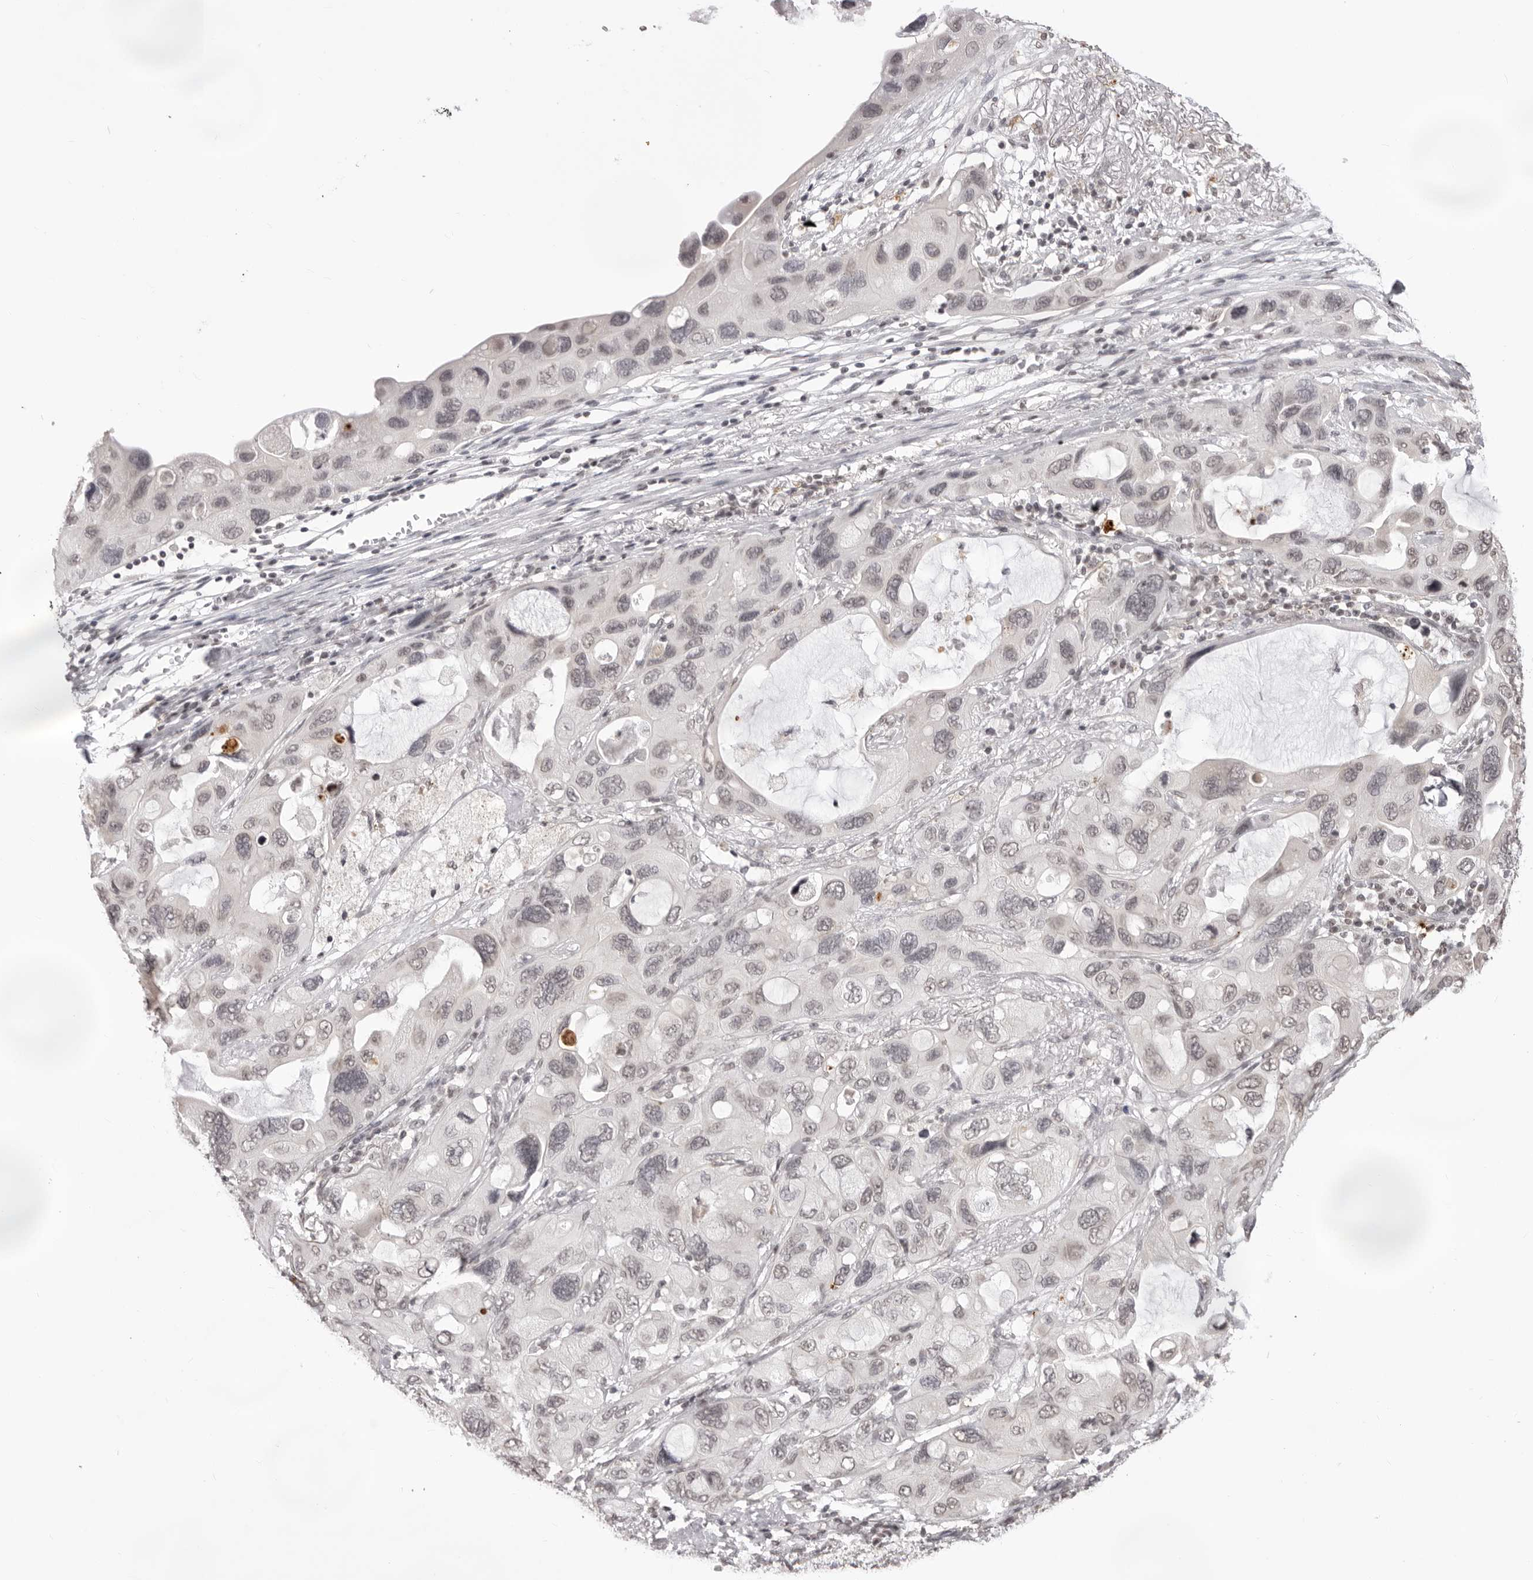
{"staining": {"intensity": "weak", "quantity": "25%-75%", "location": "nuclear"}, "tissue": "lung cancer", "cell_type": "Tumor cells", "image_type": "cancer", "snomed": [{"axis": "morphology", "description": "Squamous cell carcinoma, NOS"}, {"axis": "topography", "description": "Lung"}], "caption": "Human lung cancer stained with a protein marker reveals weak staining in tumor cells.", "gene": "NTM", "patient": {"sex": "female", "age": 73}}